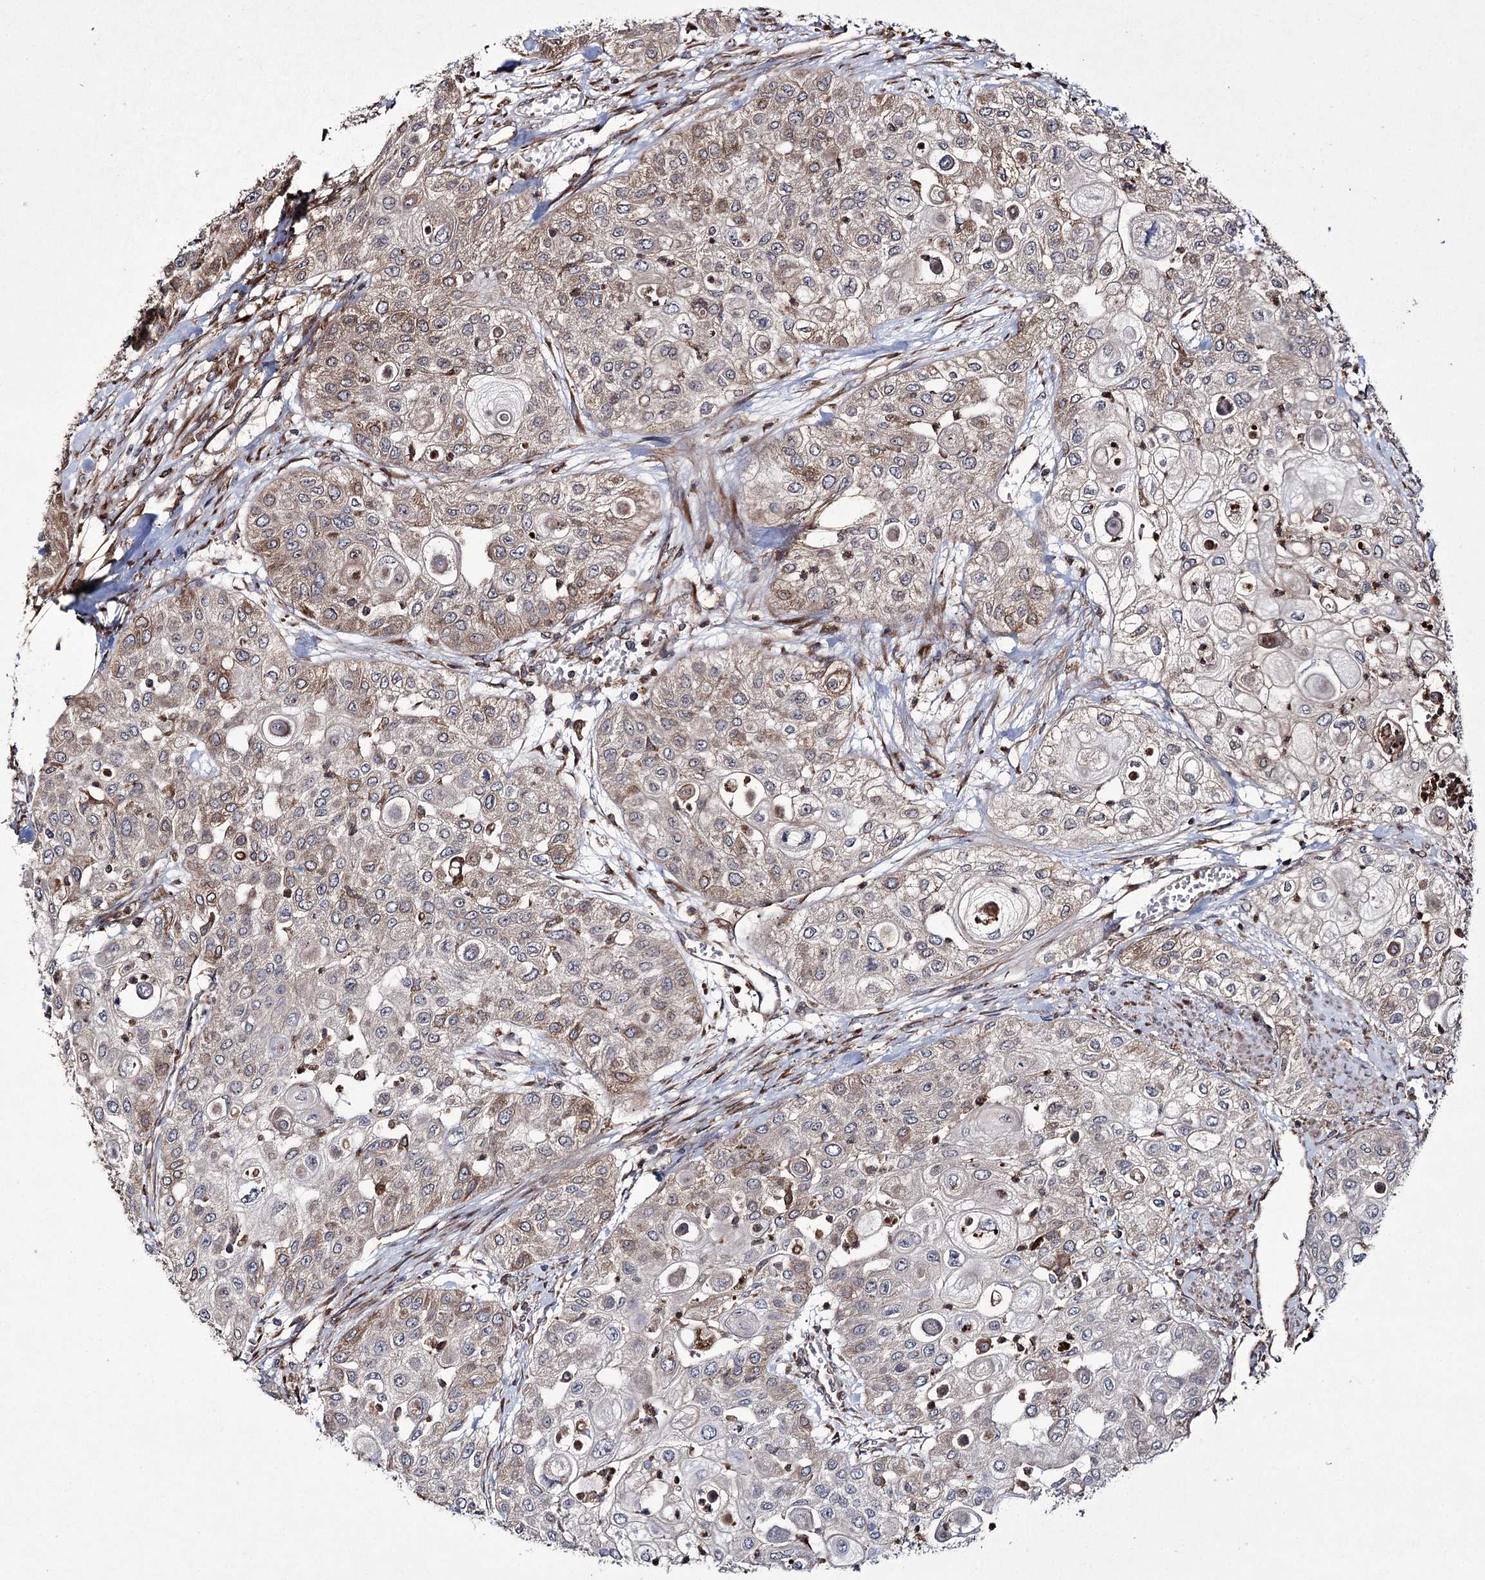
{"staining": {"intensity": "weak", "quantity": ">75%", "location": "cytoplasmic/membranous"}, "tissue": "urothelial cancer", "cell_type": "Tumor cells", "image_type": "cancer", "snomed": [{"axis": "morphology", "description": "Urothelial carcinoma, High grade"}, {"axis": "topography", "description": "Urinary bladder"}], "caption": "IHC image of human urothelial cancer stained for a protein (brown), which demonstrates low levels of weak cytoplasmic/membranous positivity in about >75% of tumor cells.", "gene": "HECTD2", "patient": {"sex": "female", "age": 79}}